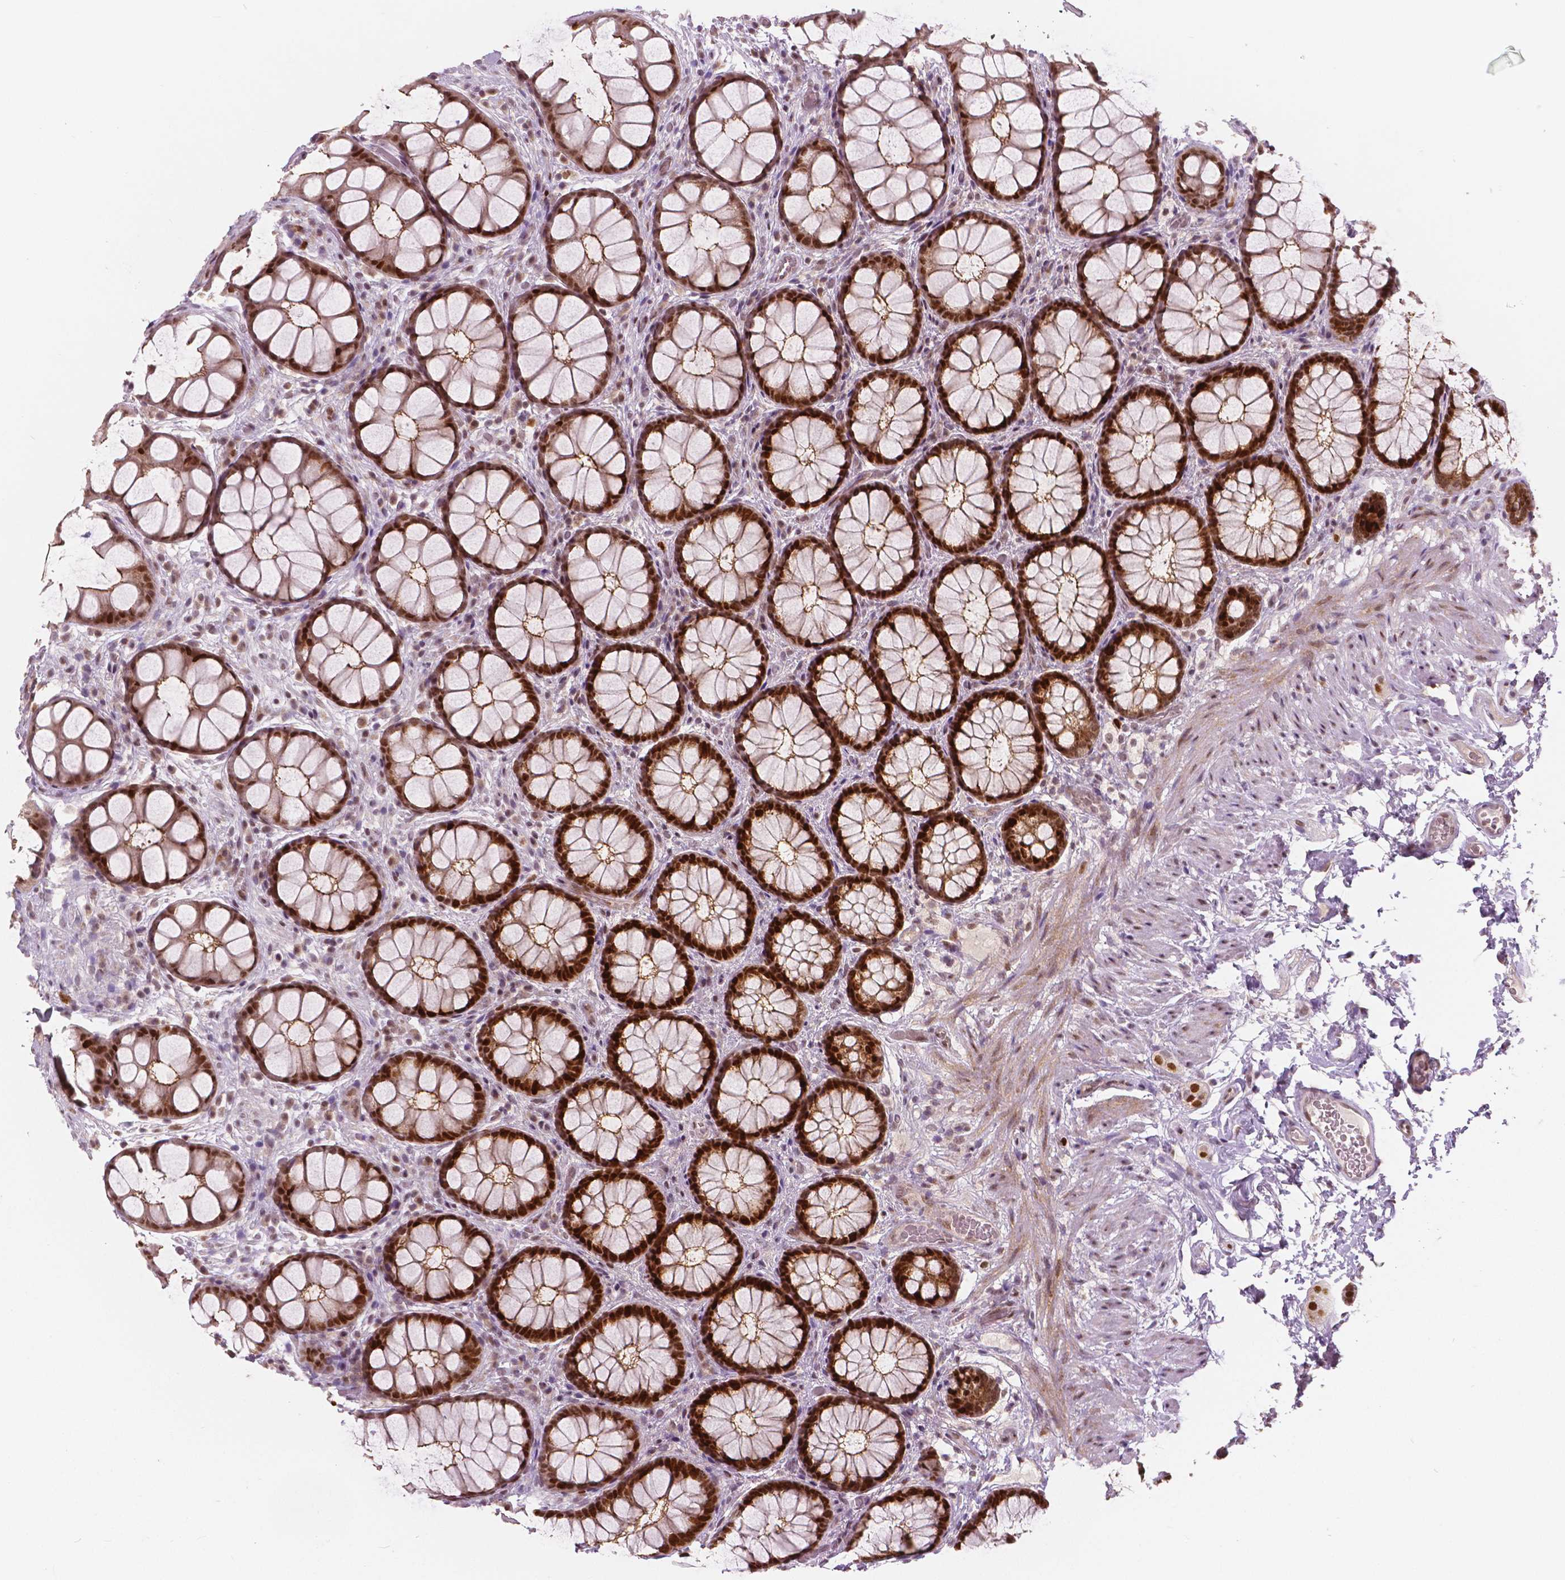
{"staining": {"intensity": "strong", "quantity": ">75%", "location": "cytoplasmic/membranous,nuclear"}, "tissue": "rectum", "cell_type": "Glandular cells", "image_type": "normal", "snomed": [{"axis": "morphology", "description": "Normal tissue, NOS"}, {"axis": "topography", "description": "Rectum"}], "caption": "DAB immunohistochemical staining of unremarkable human rectum demonstrates strong cytoplasmic/membranous,nuclear protein expression in approximately >75% of glandular cells. The staining was performed using DAB (3,3'-diaminobenzidine) to visualize the protein expression in brown, while the nuclei were stained in blue with hematoxylin (Magnification: 20x).", "gene": "NSD2", "patient": {"sex": "female", "age": 62}}